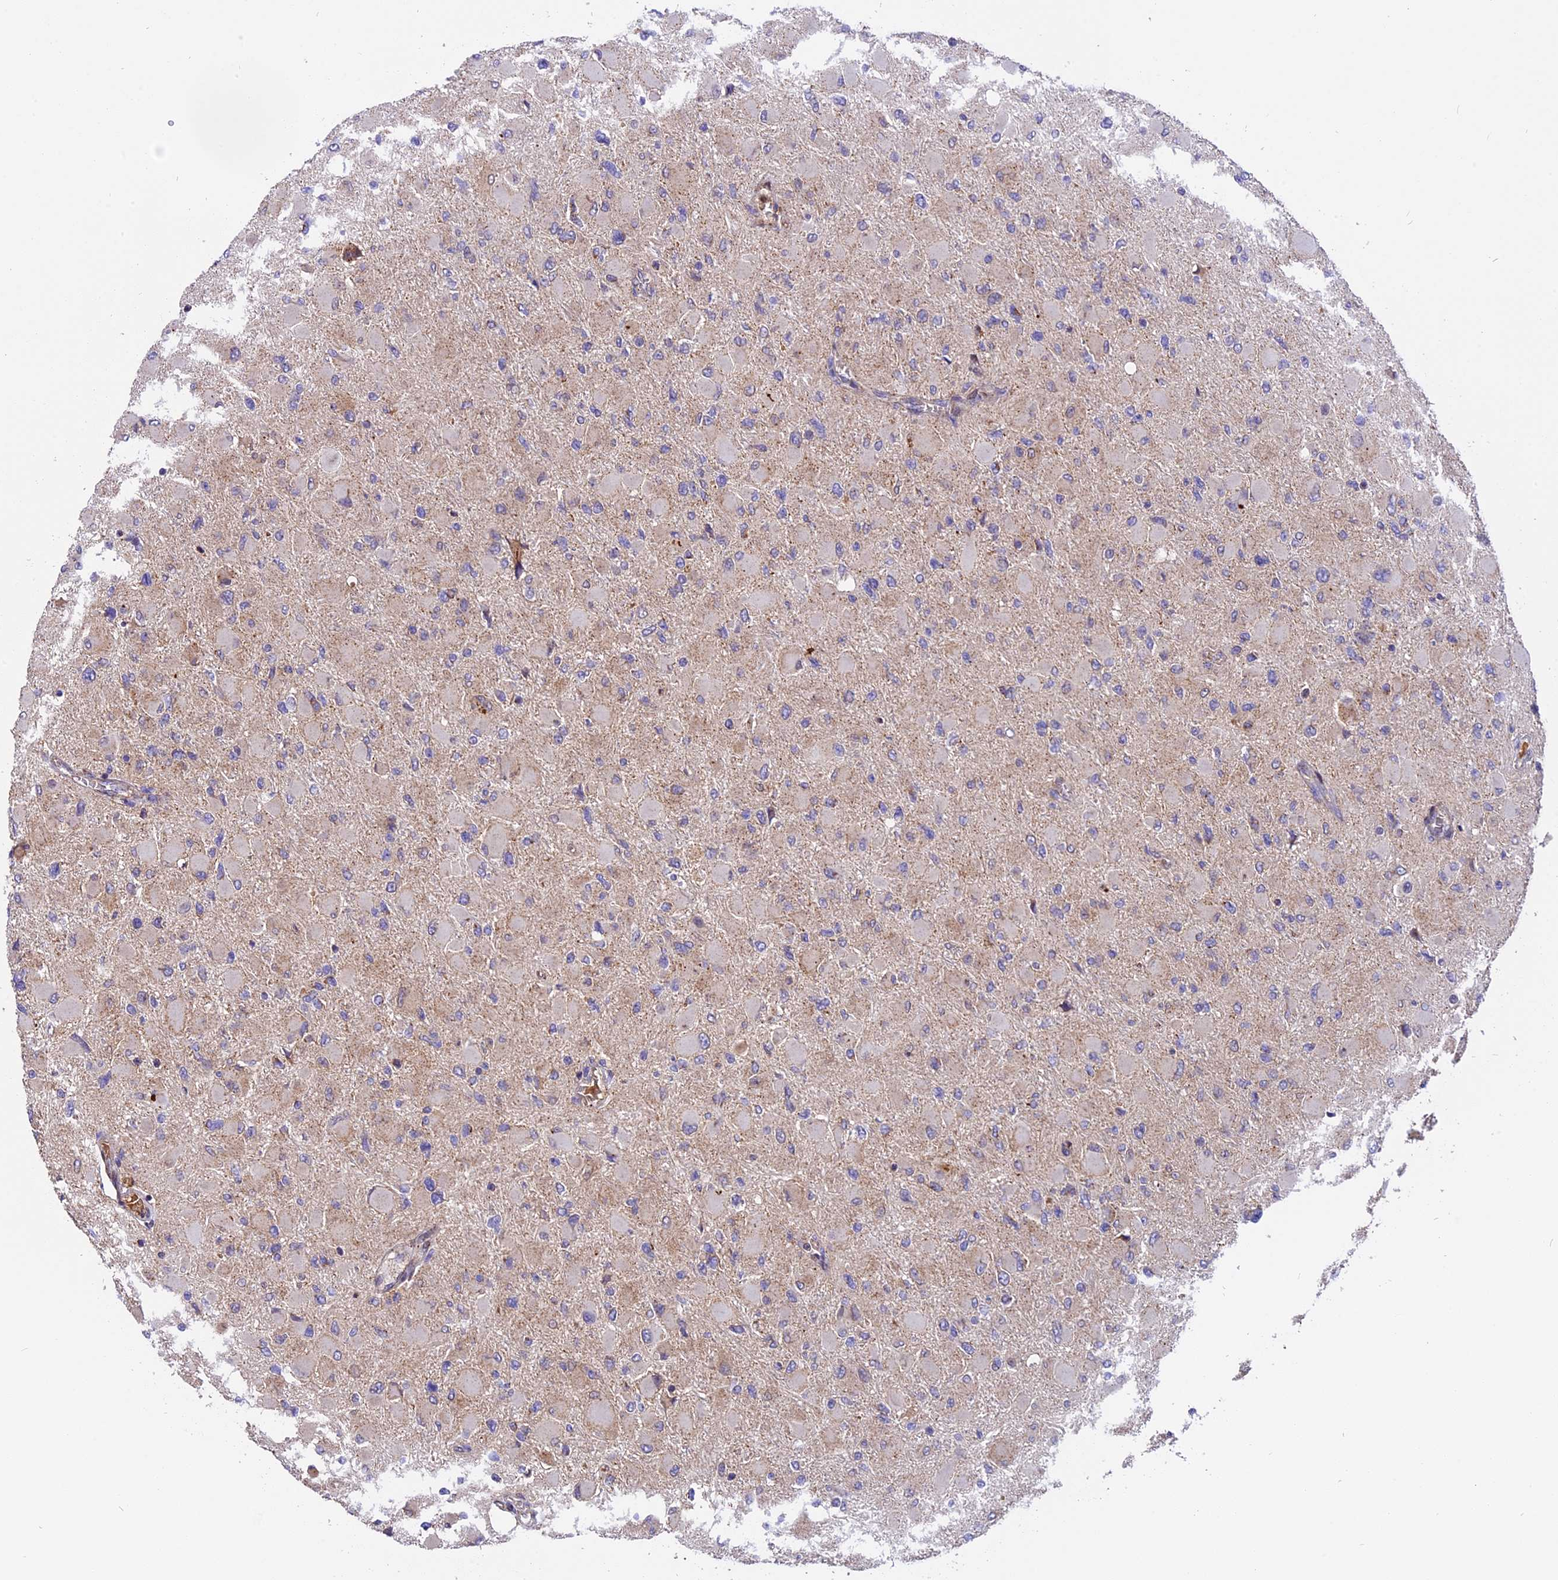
{"staining": {"intensity": "negative", "quantity": "none", "location": "none"}, "tissue": "glioma", "cell_type": "Tumor cells", "image_type": "cancer", "snomed": [{"axis": "morphology", "description": "Glioma, malignant, High grade"}, {"axis": "topography", "description": "Cerebral cortex"}], "caption": "An immunohistochemistry histopathology image of malignant glioma (high-grade) is shown. There is no staining in tumor cells of malignant glioma (high-grade).", "gene": "CHMP2A", "patient": {"sex": "female", "age": 36}}